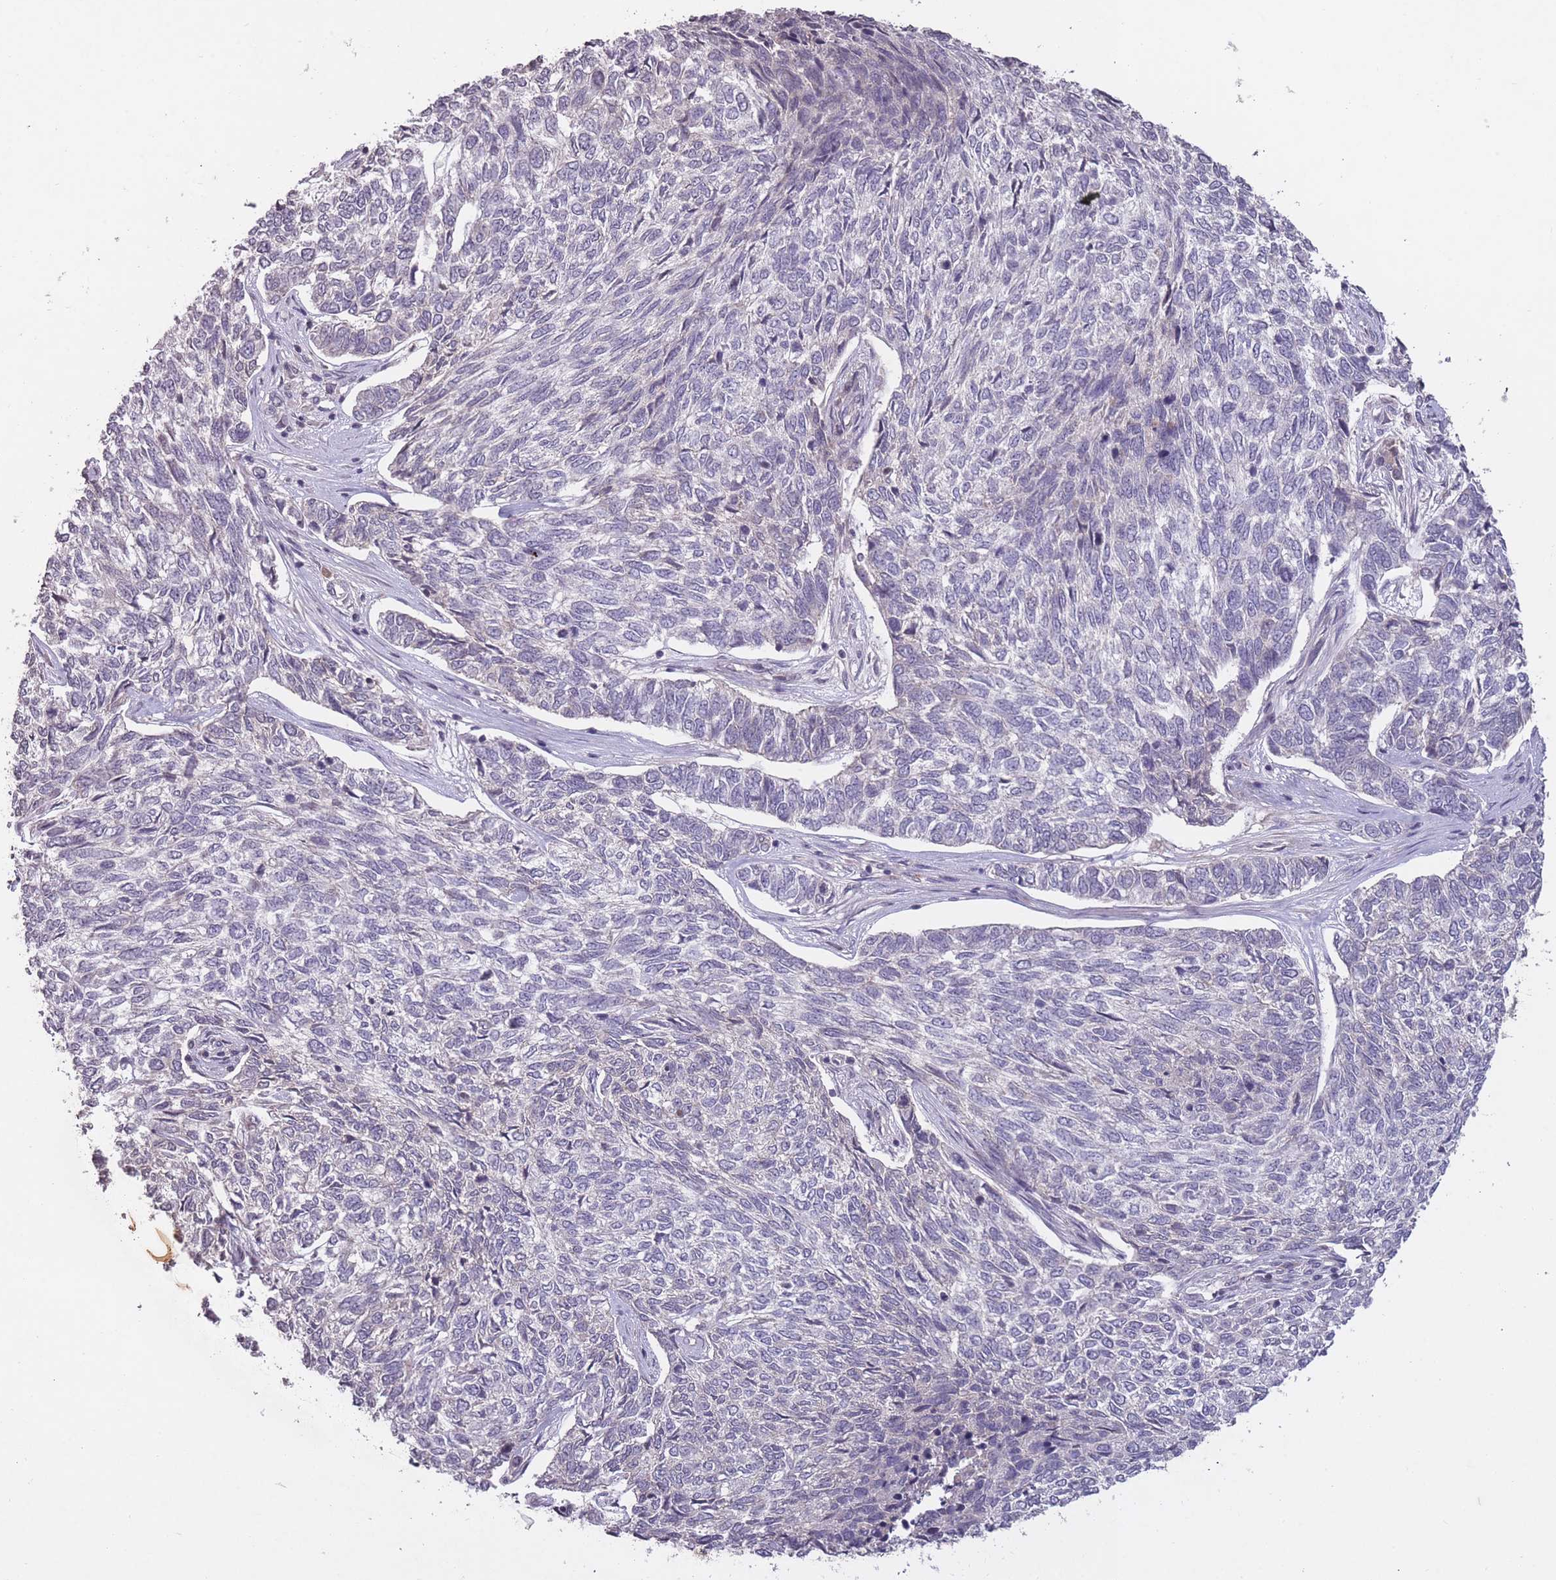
{"staining": {"intensity": "negative", "quantity": "none", "location": "none"}, "tissue": "skin cancer", "cell_type": "Tumor cells", "image_type": "cancer", "snomed": [{"axis": "morphology", "description": "Basal cell carcinoma"}, {"axis": "topography", "description": "Skin"}], "caption": "The photomicrograph reveals no significant positivity in tumor cells of skin cancer (basal cell carcinoma). The staining is performed using DAB brown chromogen with nuclei counter-stained in using hematoxylin.", "gene": "ADCYAP1R1", "patient": {"sex": "female", "age": 65}}